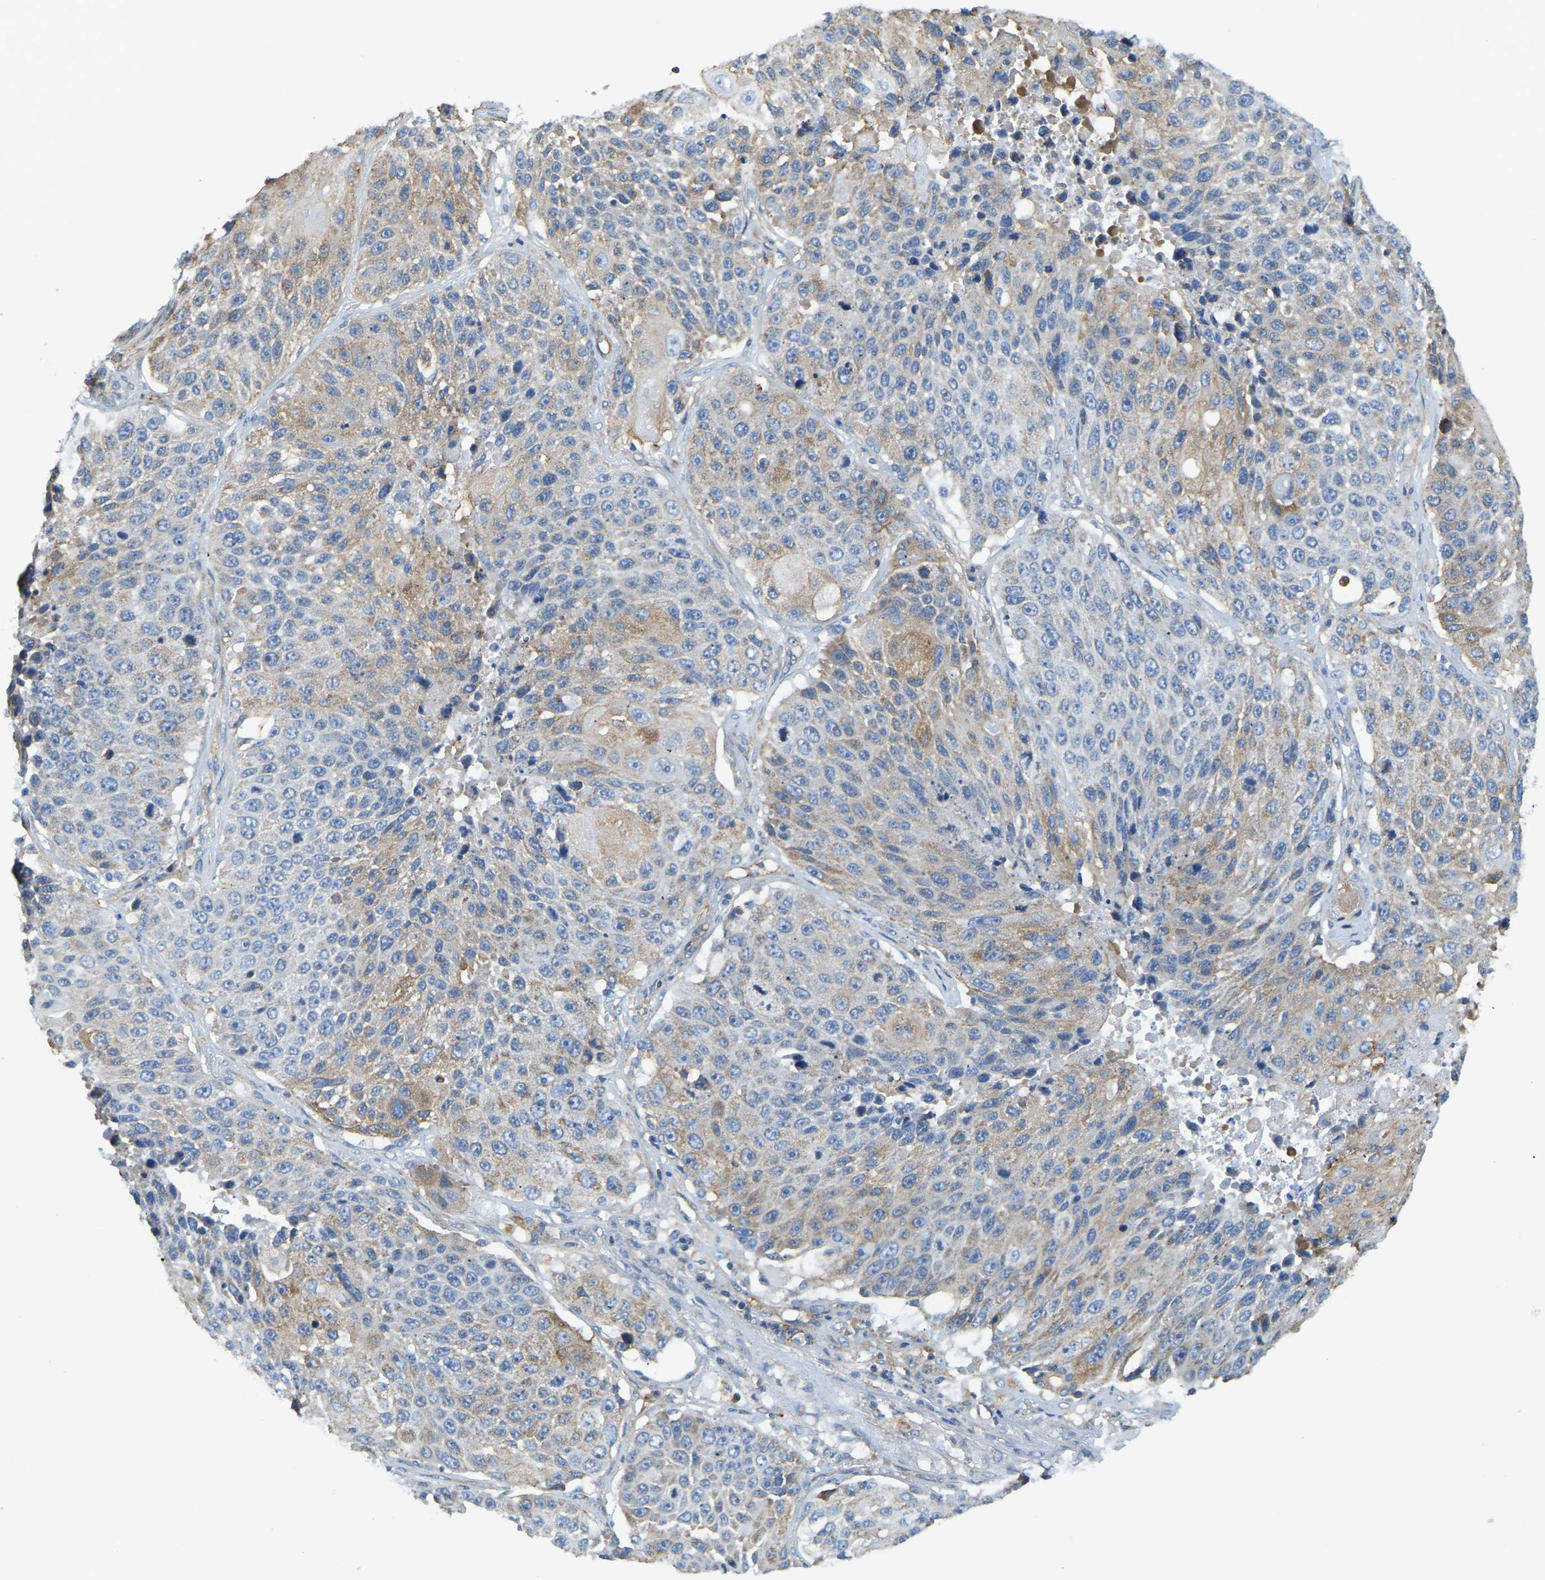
{"staining": {"intensity": "moderate", "quantity": "<25%", "location": "cytoplasmic/membranous"}, "tissue": "lung cancer", "cell_type": "Tumor cells", "image_type": "cancer", "snomed": [{"axis": "morphology", "description": "Squamous cell carcinoma, NOS"}, {"axis": "topography", "description": "Lung"}], "caption": "The photomicrograph shows immunohistochemical staining of lung cancer (squamous cell carcinoma). There is moderate cytoplasmic/membranous positivity is present in about <25% of tumor cells. Immunohistochemistry (ihc) stains the protein in brown and the nuclei are stained blue.", "gene": "AHNAK", "patient": {"sex": "male", "age": 61}}